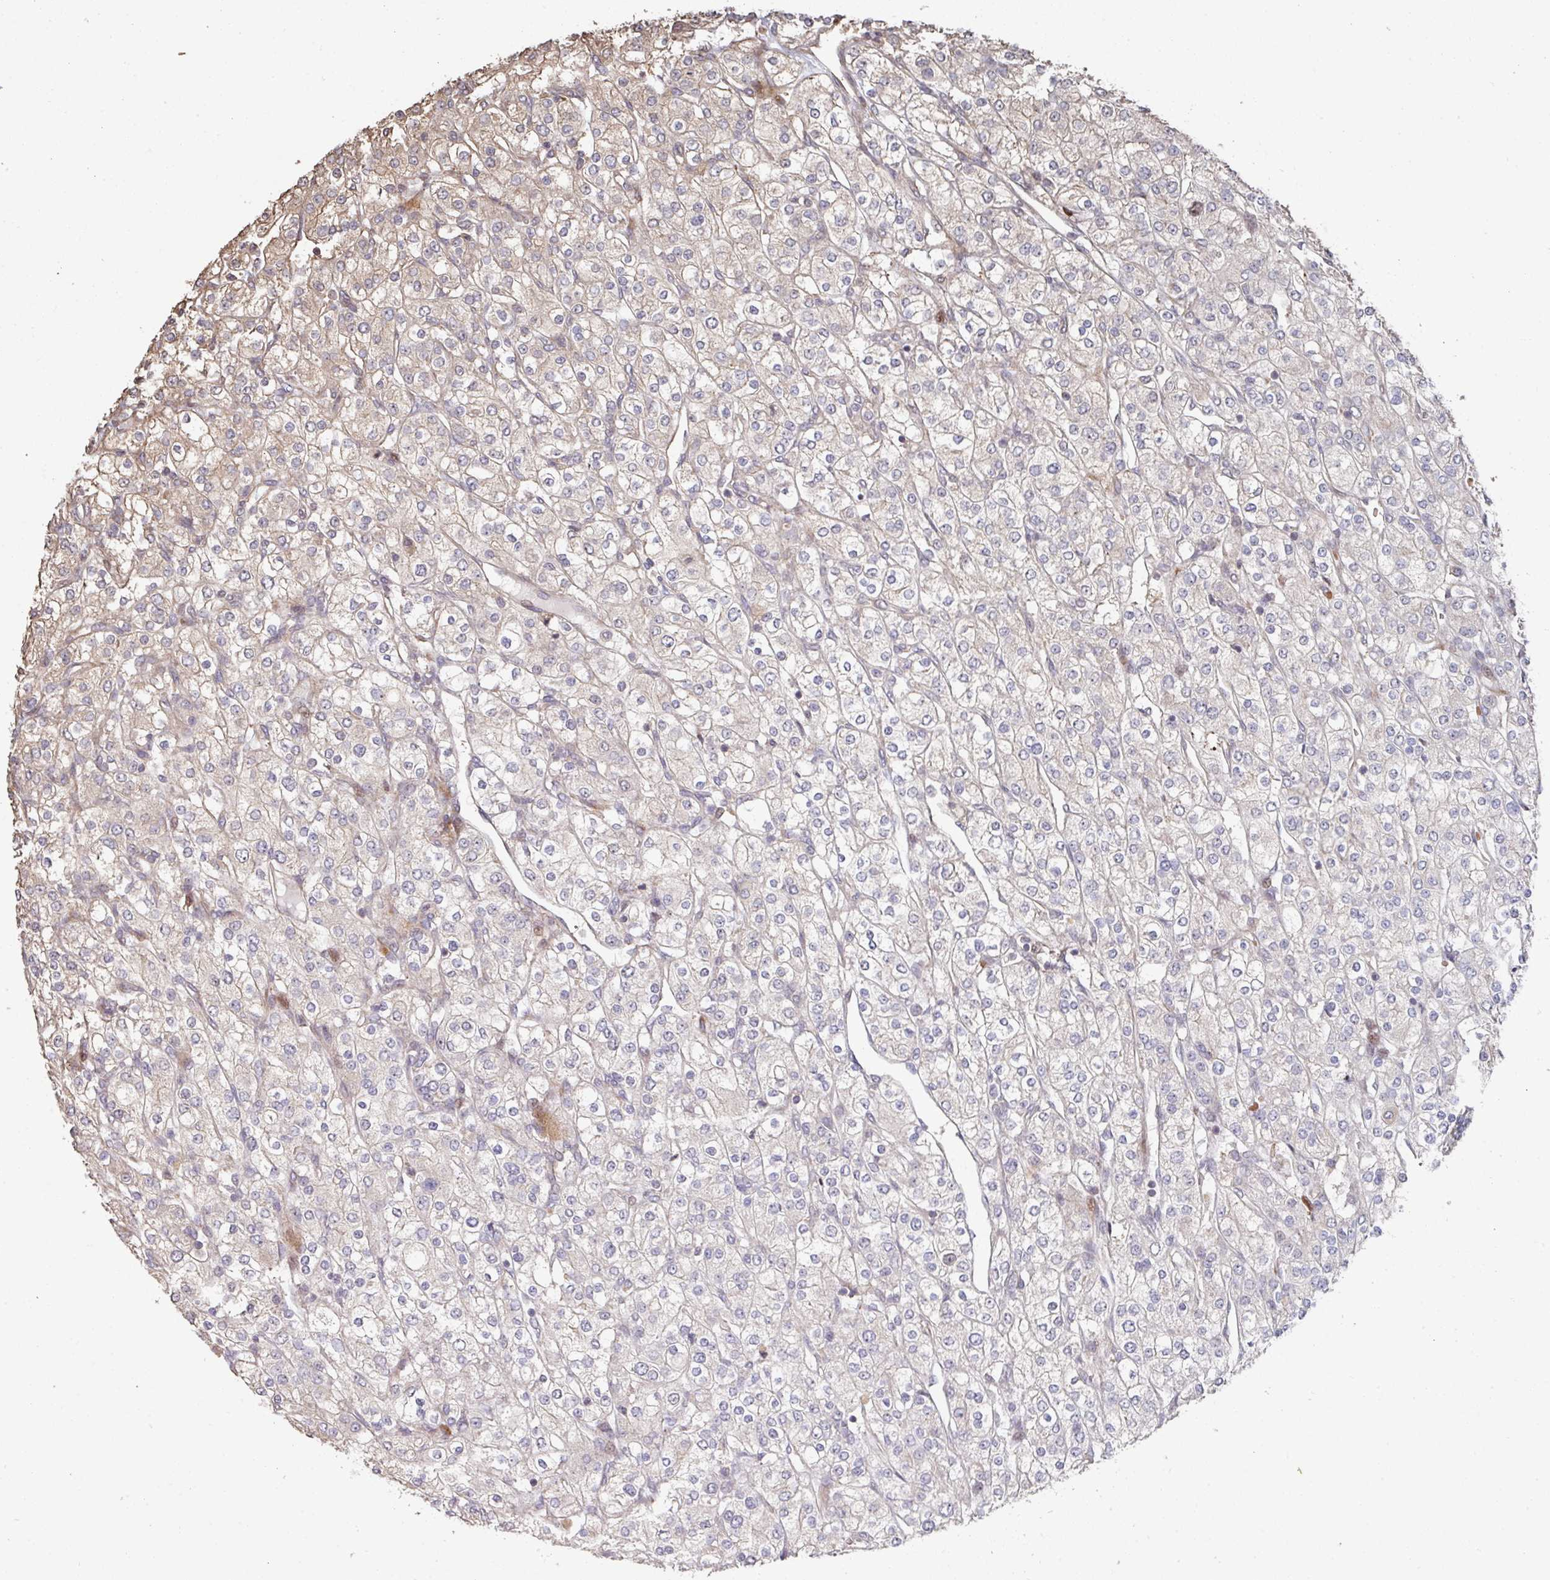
{"staining": {"intensity": "weak", "quantity": "<25%", "location": "cytoplasmic/membranous"}, "tissue": "renal cancer", "cell_type": "Tumor cells", "image_type": "cancer", "snomed": [{"axis": "morphology", "description": "Adenocarcinoma, NOS"}, {"axis": "topography", "description": "Kidney"}], "caption": "Immunohistochemistry micrograph of human renal cancer stained for a protein (brown), which reveals no positivity in tumor cells.", "gene": "CA7", "patient": {"sex": "male", "age": 80}}